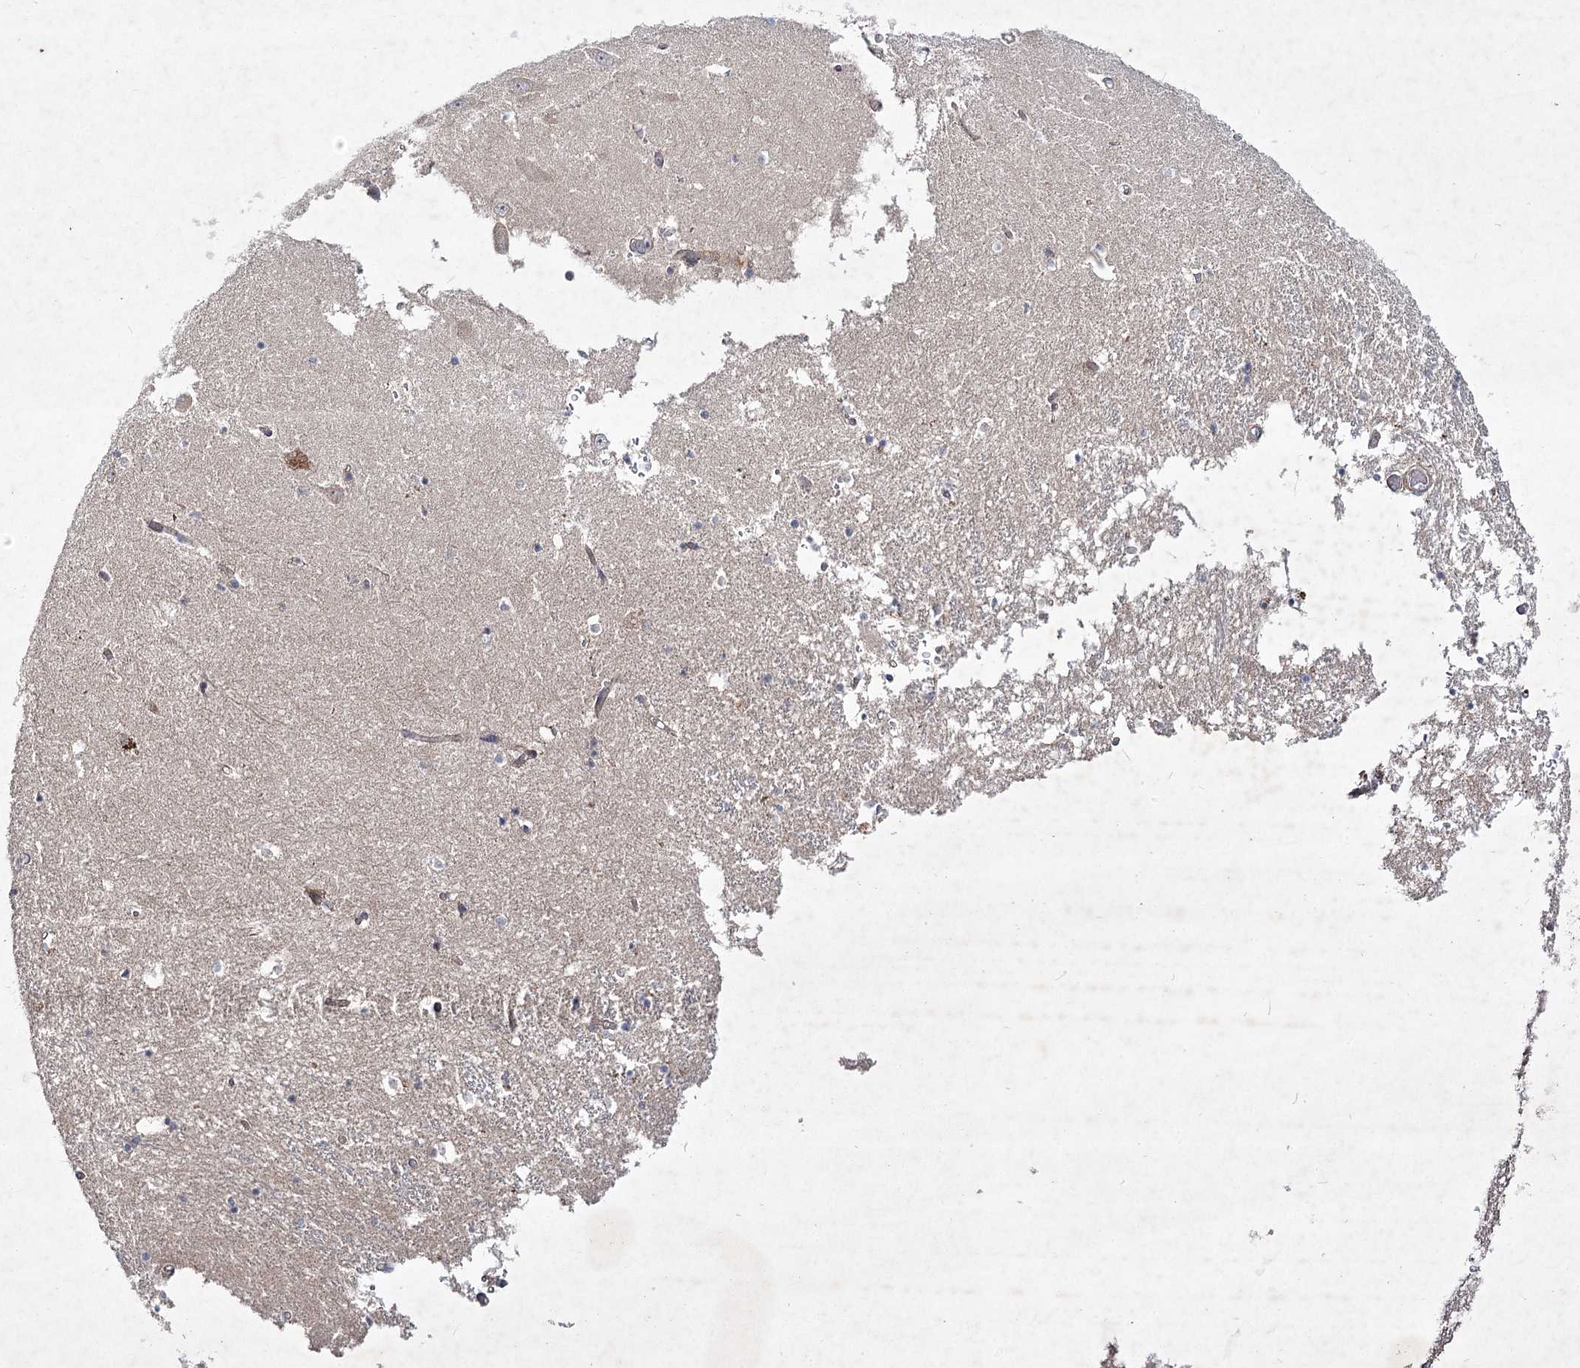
{"staining": {"intensity": "negative", "quantity": "none", "location": "none"}, "tissue": "hippocampus", "cell_type": "Glial cells", "image_type": "normal", "snomed": [{"axis": "morphology", "description": "Normal tissue, NOS"}, {"axis": "topography", "description": "Hippocampus"}], "caption": "Immunohistochemistry (IHC) micrograph of unremarkable hippocampus: human hippocampus stained with DAB (3,3'-diaminobenzidine) reveals no significant protein positivity in glial cells.", "gene": "CIB2", "patient": {"sex": "male", "age": 70}}